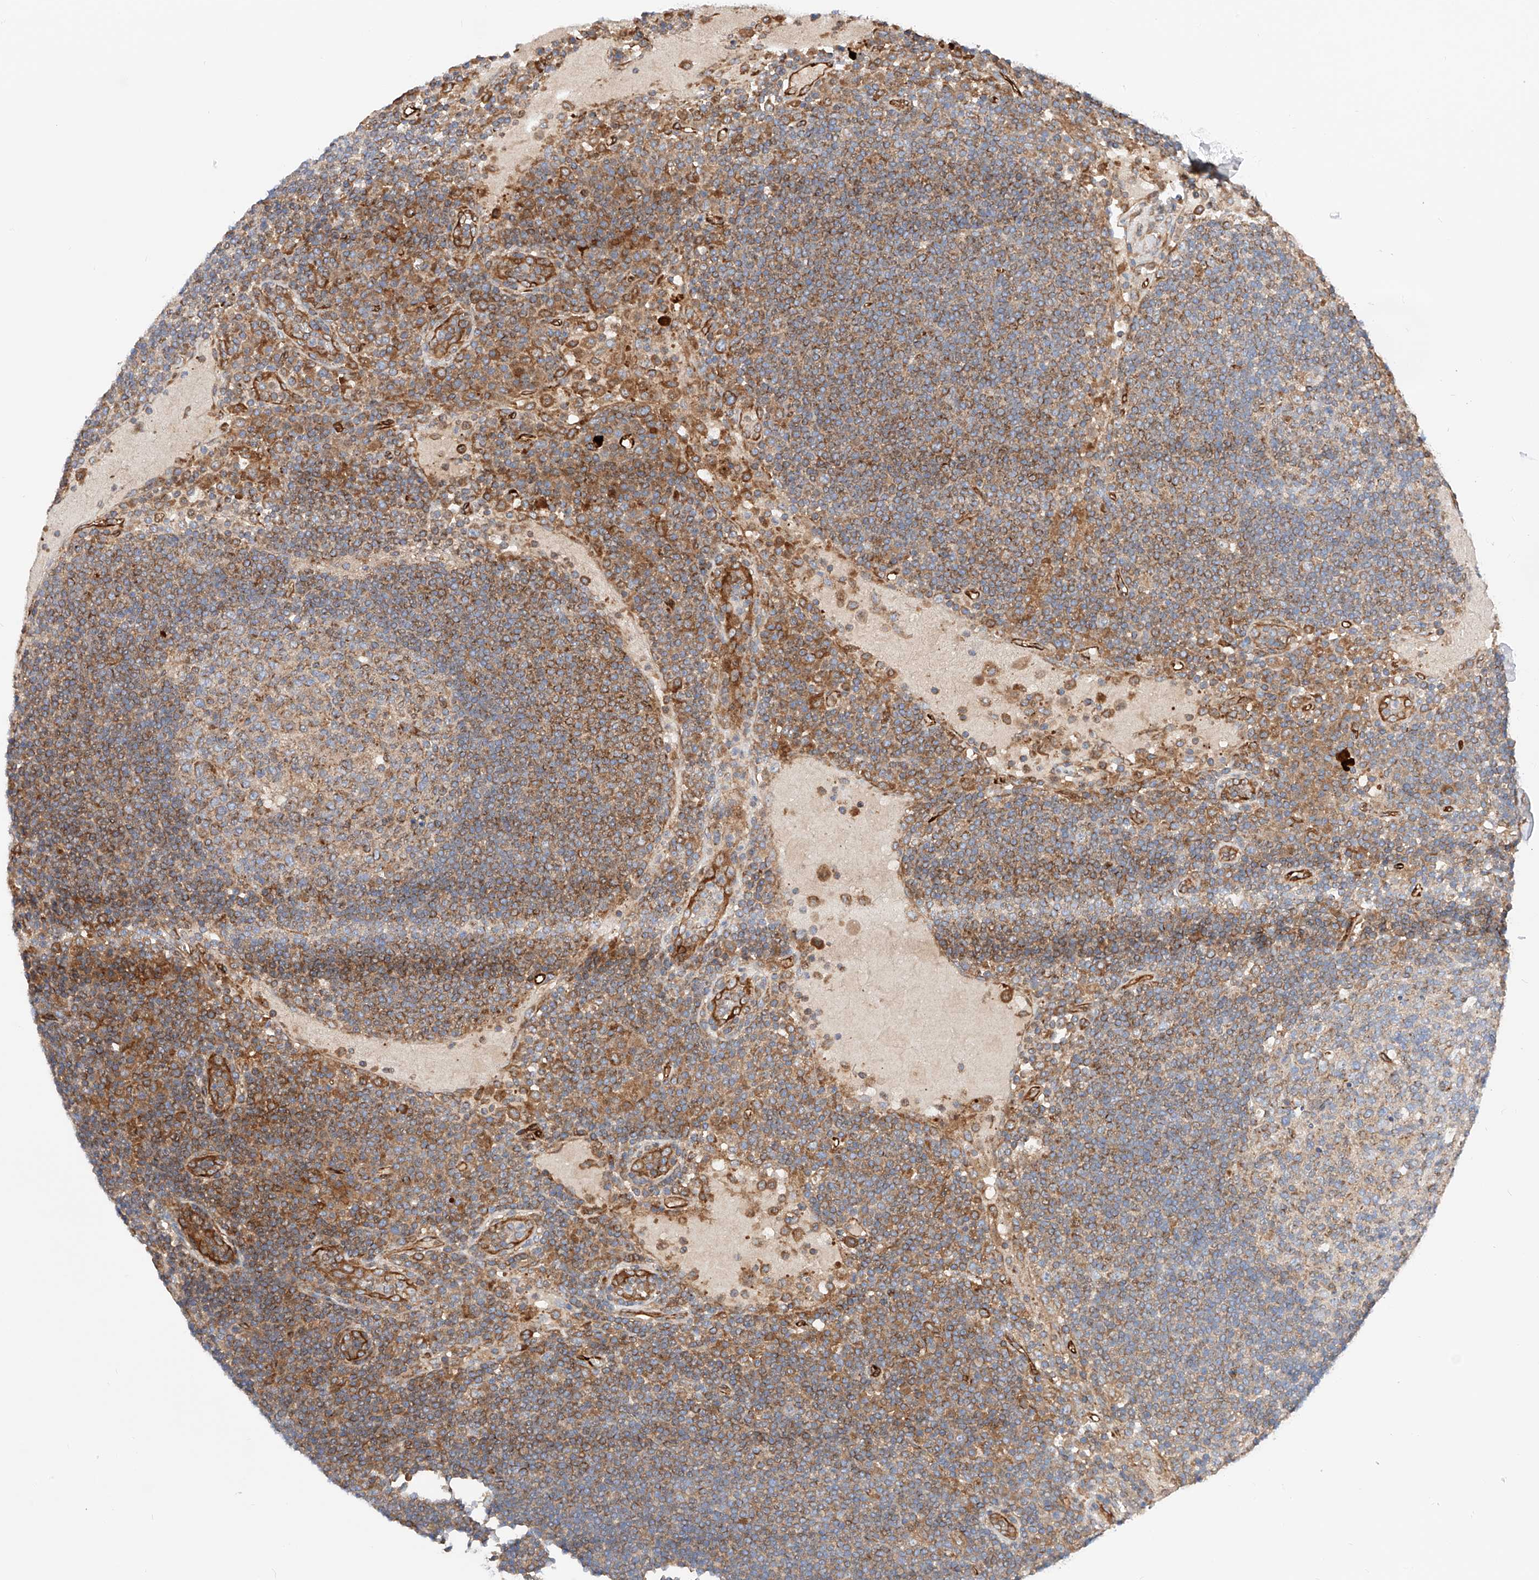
{"staining": {"intensity": "moderate", "quantity": "<25%", "location": "cytoplasmic/membranous"}, "tissue": "lymph node", "cell_type": "Germinal center cells", "image_type": "normal", "snomed": [{"axis": "morphology", "description": "Normal tissue, NOS"}, {"axis": "topography", "description": "Lymph node"}], "caption": "Immunohistochemical staining of benign lymph node demonstrates low levels of moderate cytoplasmic/membranous expression in approximately <25% of germinal center cells.", "gene": "NR1D1", "patient": {"sex": "female", "age": 53}}